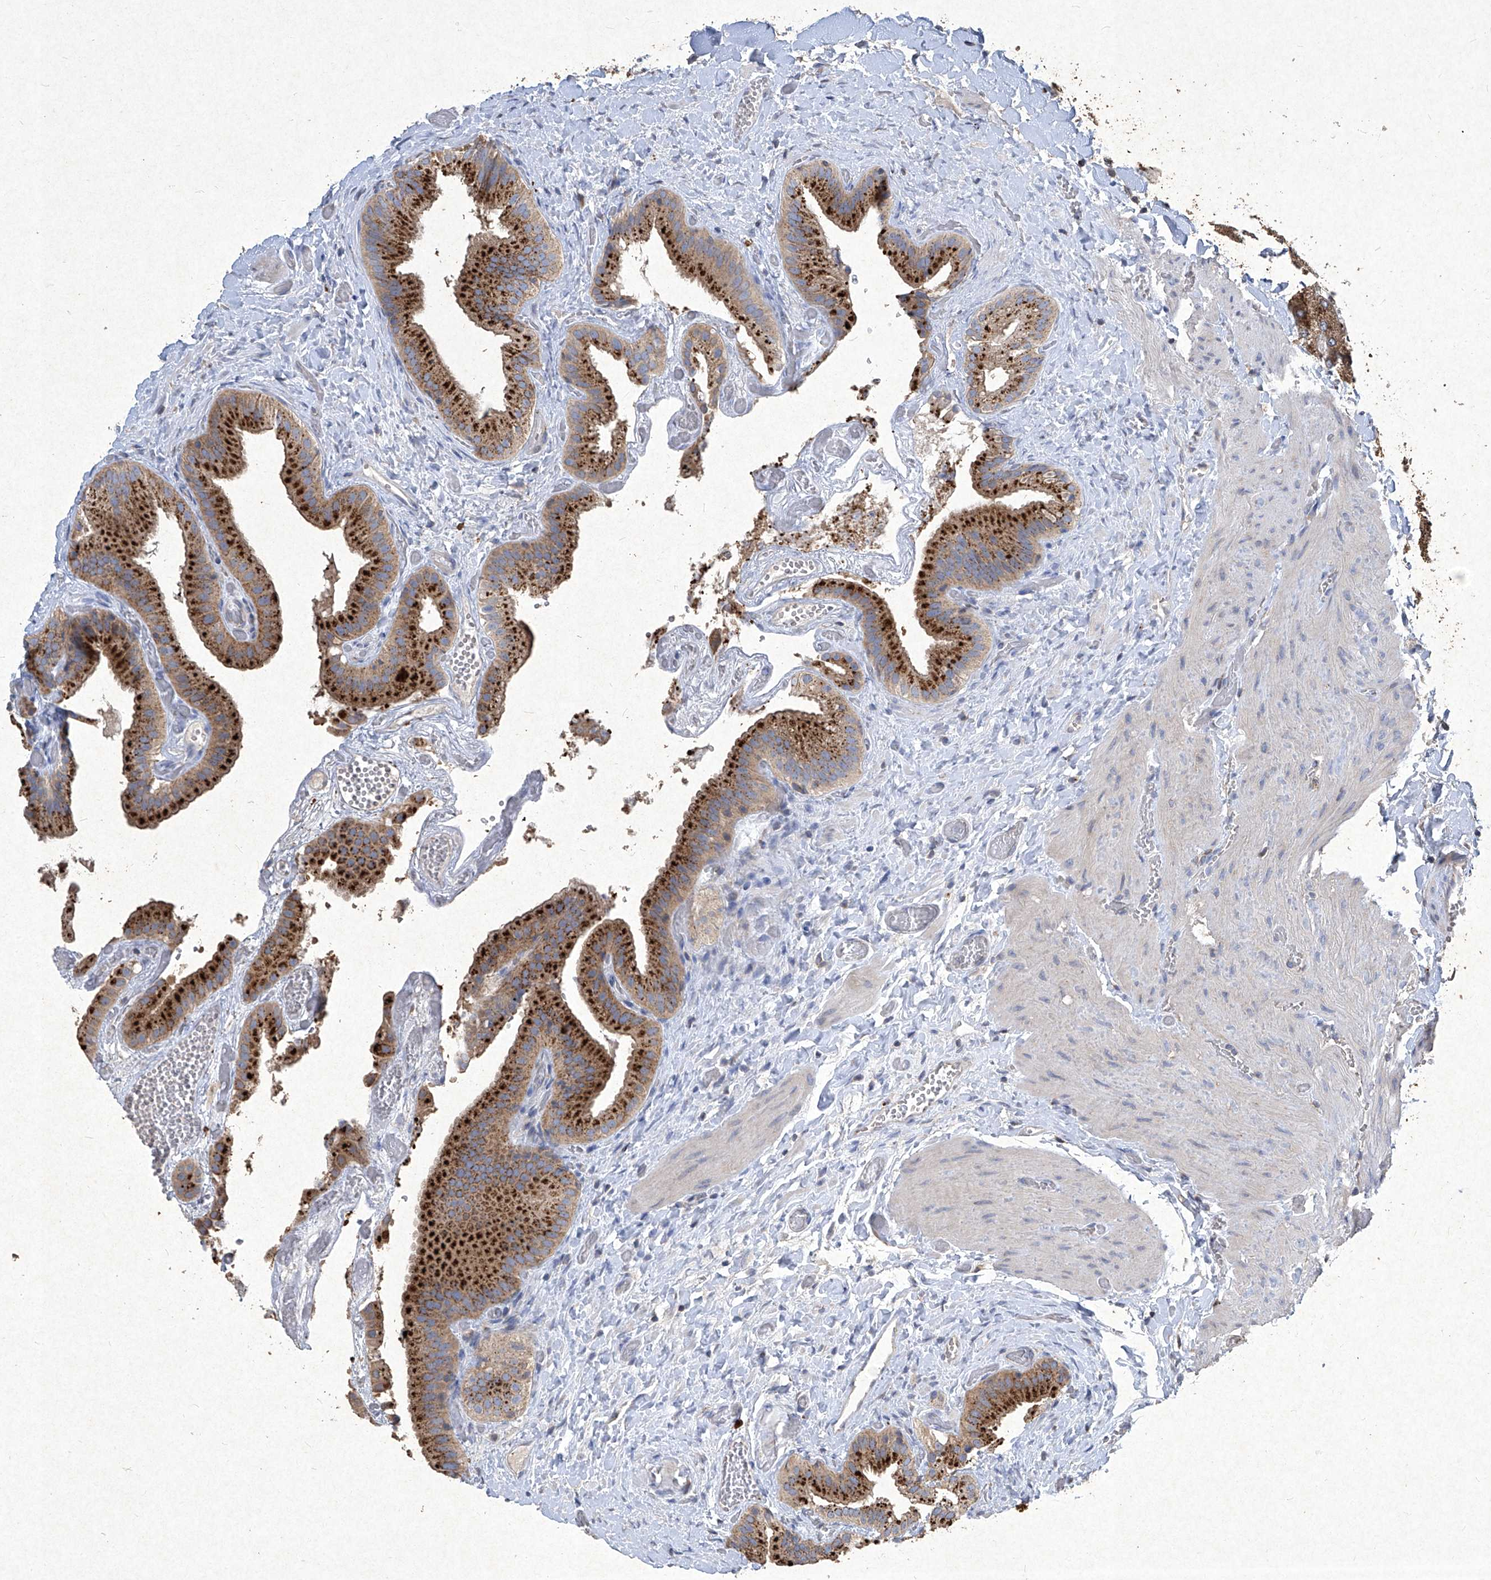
{"staining": {"intensity": "strong", "quantity": ">75%", "location": "cytoplasmic/membranous"}, "tissue": "gallbladder", "cell_type": "Glandular cells", "image_type": "normal", "snomed": [{"axis": "morphology", "description": "Normal tissue, NOS"}, {"axis": "topography", "description": "Gallbladder"}], "caption": "Gallbladder was stained to show a protein in brown. There is high levels of strong cytoplasmic/membranous positivity in approximately >75% of glandular cells. The protein of interest is shown in brown color, while the nuclei are stained blue.", "gene": "MED16", "patient": {"sex": "female", "age": 64}}